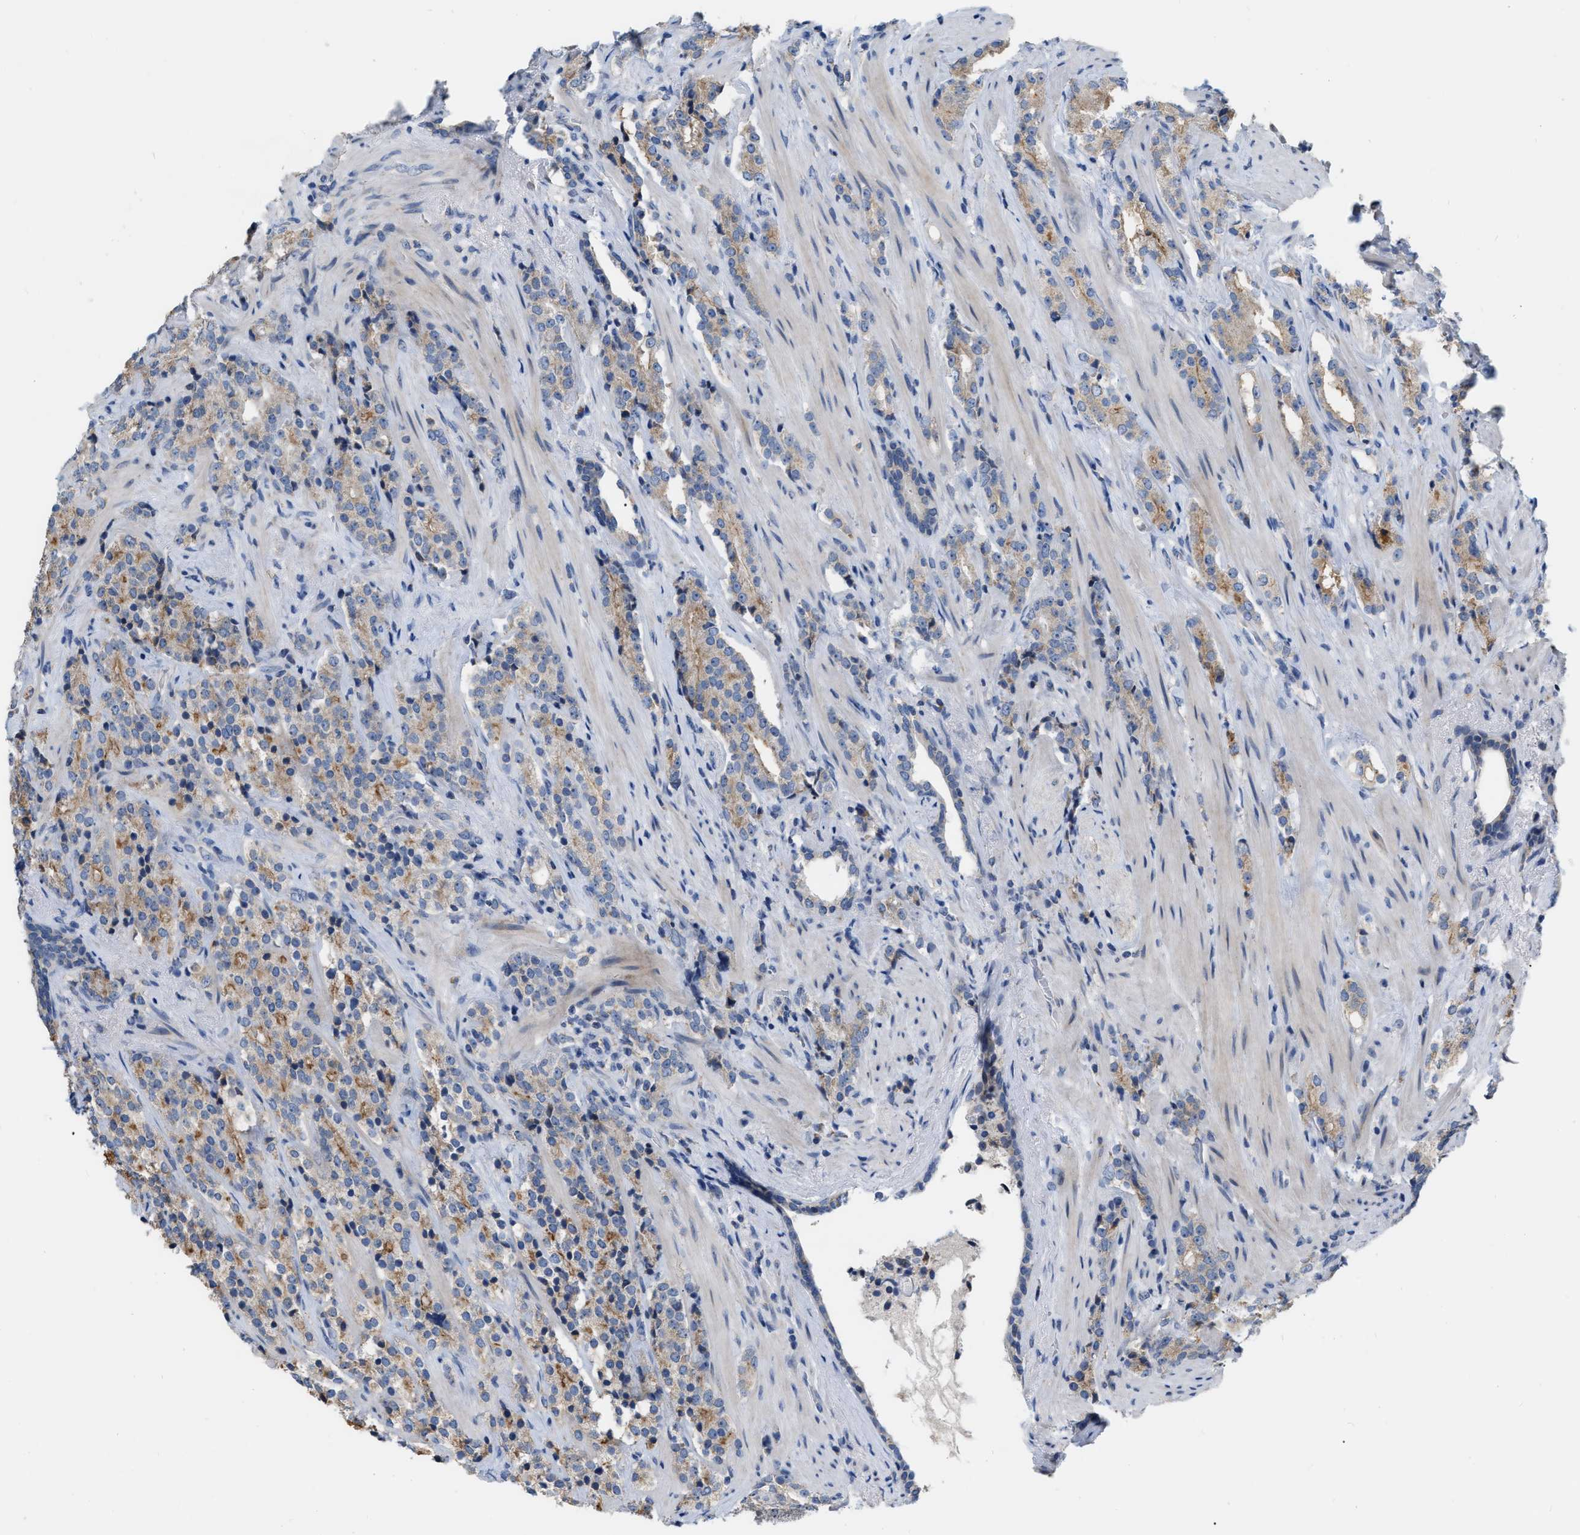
{"staining": {"intensity": "weak", "quantity": "25%-75%", "location": "cytoplasmic/membranous"}, "tissue": "prostate cancer", "cell_type": "Tumor cells", "image_type": "cancer", "snomed": [{"axis": "morphology", "description": "Adenocarcinoma, High grade"}, {"axis": "topography", "description": "Prostate"}], "caption": "IHC micrograph of neoplastic tissue: human prostate cancer (adenocarcinoma (high-grade)) stained using IHC exhibits low levels of weak protein expression localized specifically in the cytoplasmic/membranous of tumor cells, appearing as a cytoplasmic/membranous brown color.", "gene": "DDX56", "patient": {"sex": "male", "age": 71}}